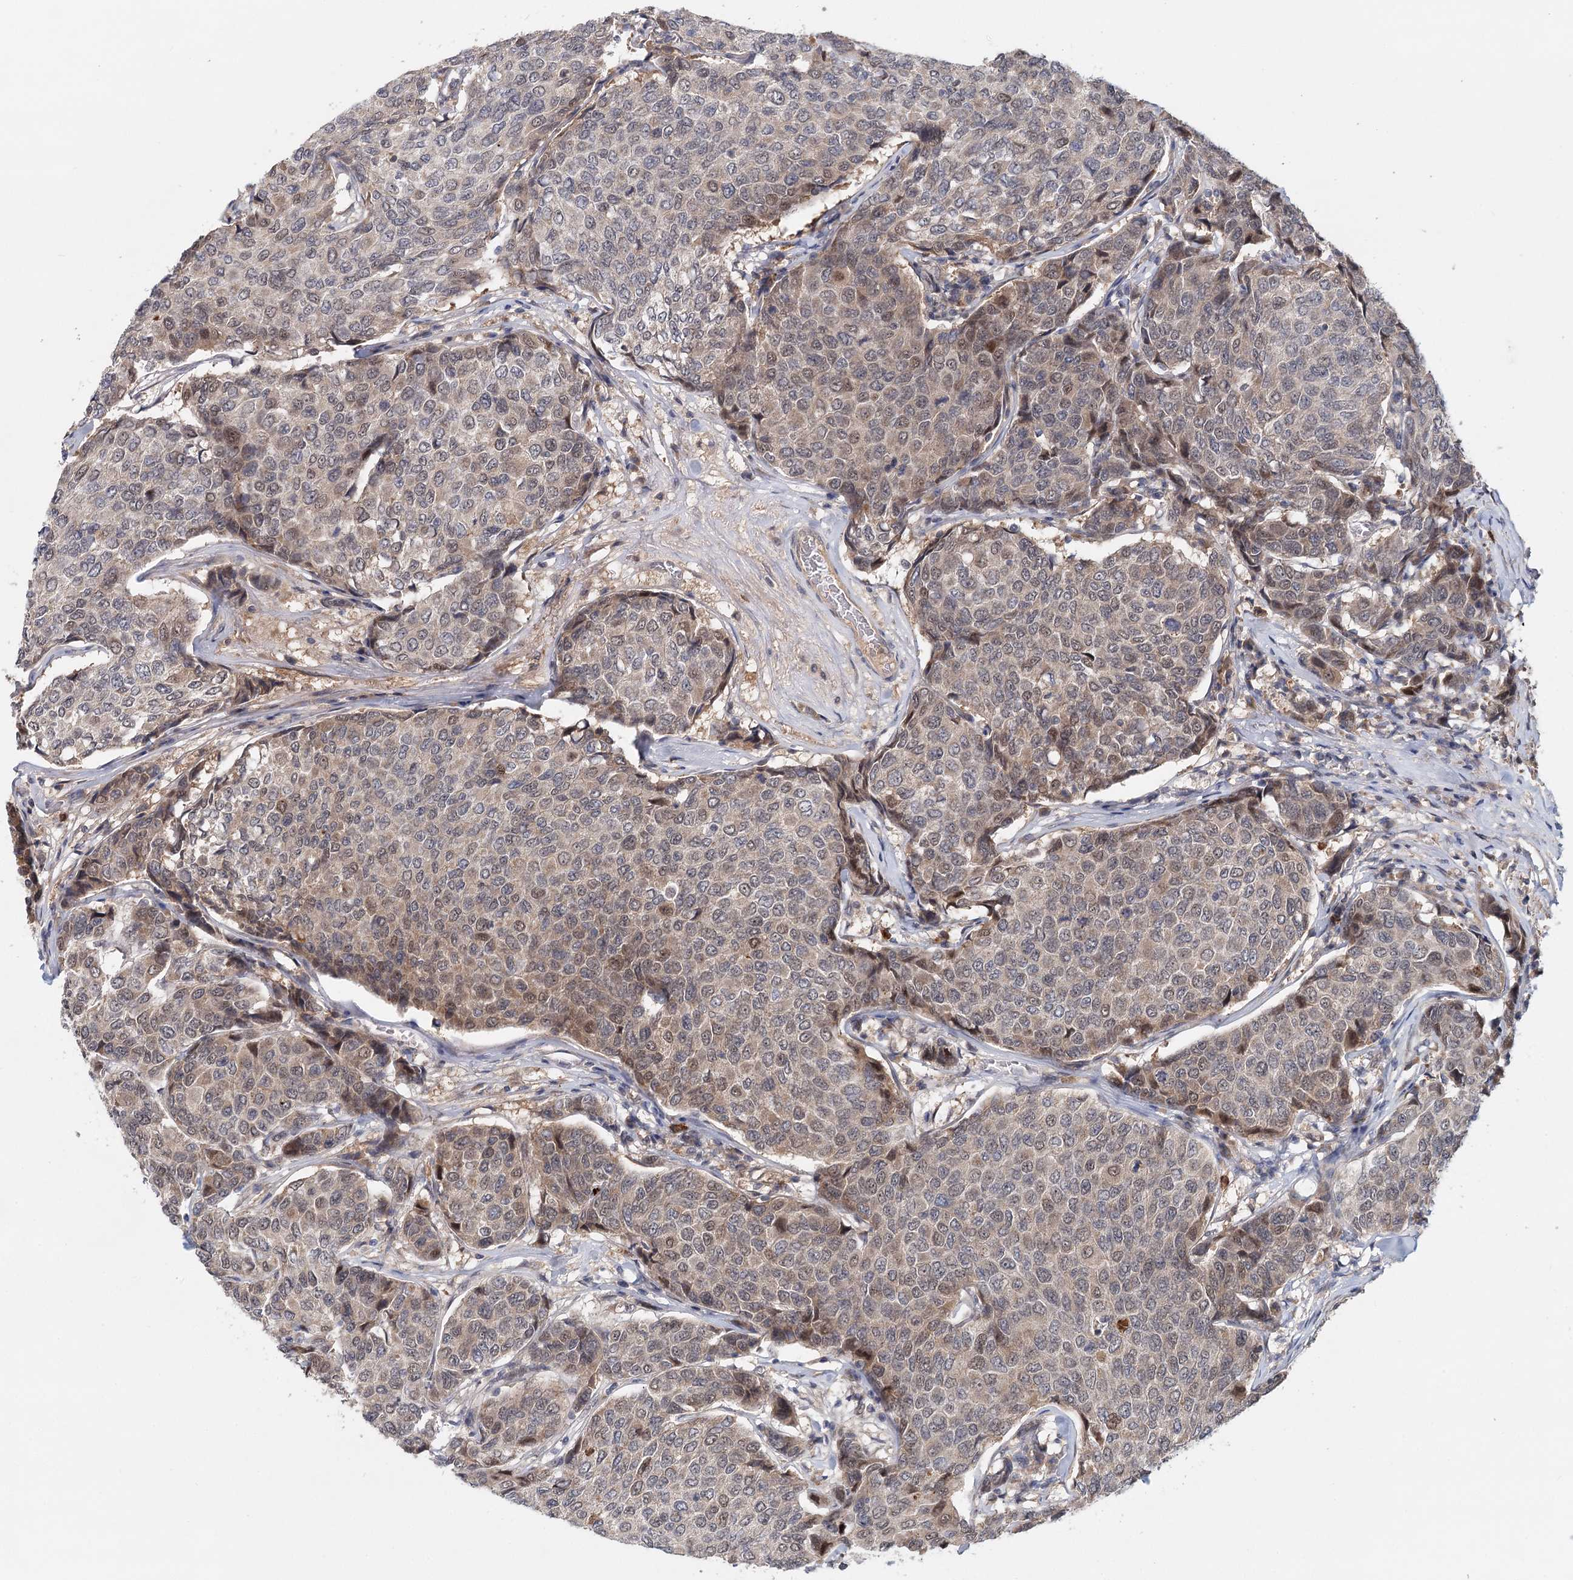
{"staining": {"intensity": "weak", "quantity": "<25%", "location": "nuclear"}, "tissue": "breast cancer", "cell_type": "Tumor cells", "image_type": "cancer", "snomed": [{"axis": "morphology", "description": "Duct carcinoma"}, {"axis": "topography", "description": "Breast"}], "caption": "Immunohistochemistry of breast cancer (intraductal carcinoma) demonstrates no positivity in tumor cells.", "gene": "AP3B1", "patient": {"sex": "female", "age": 55}}